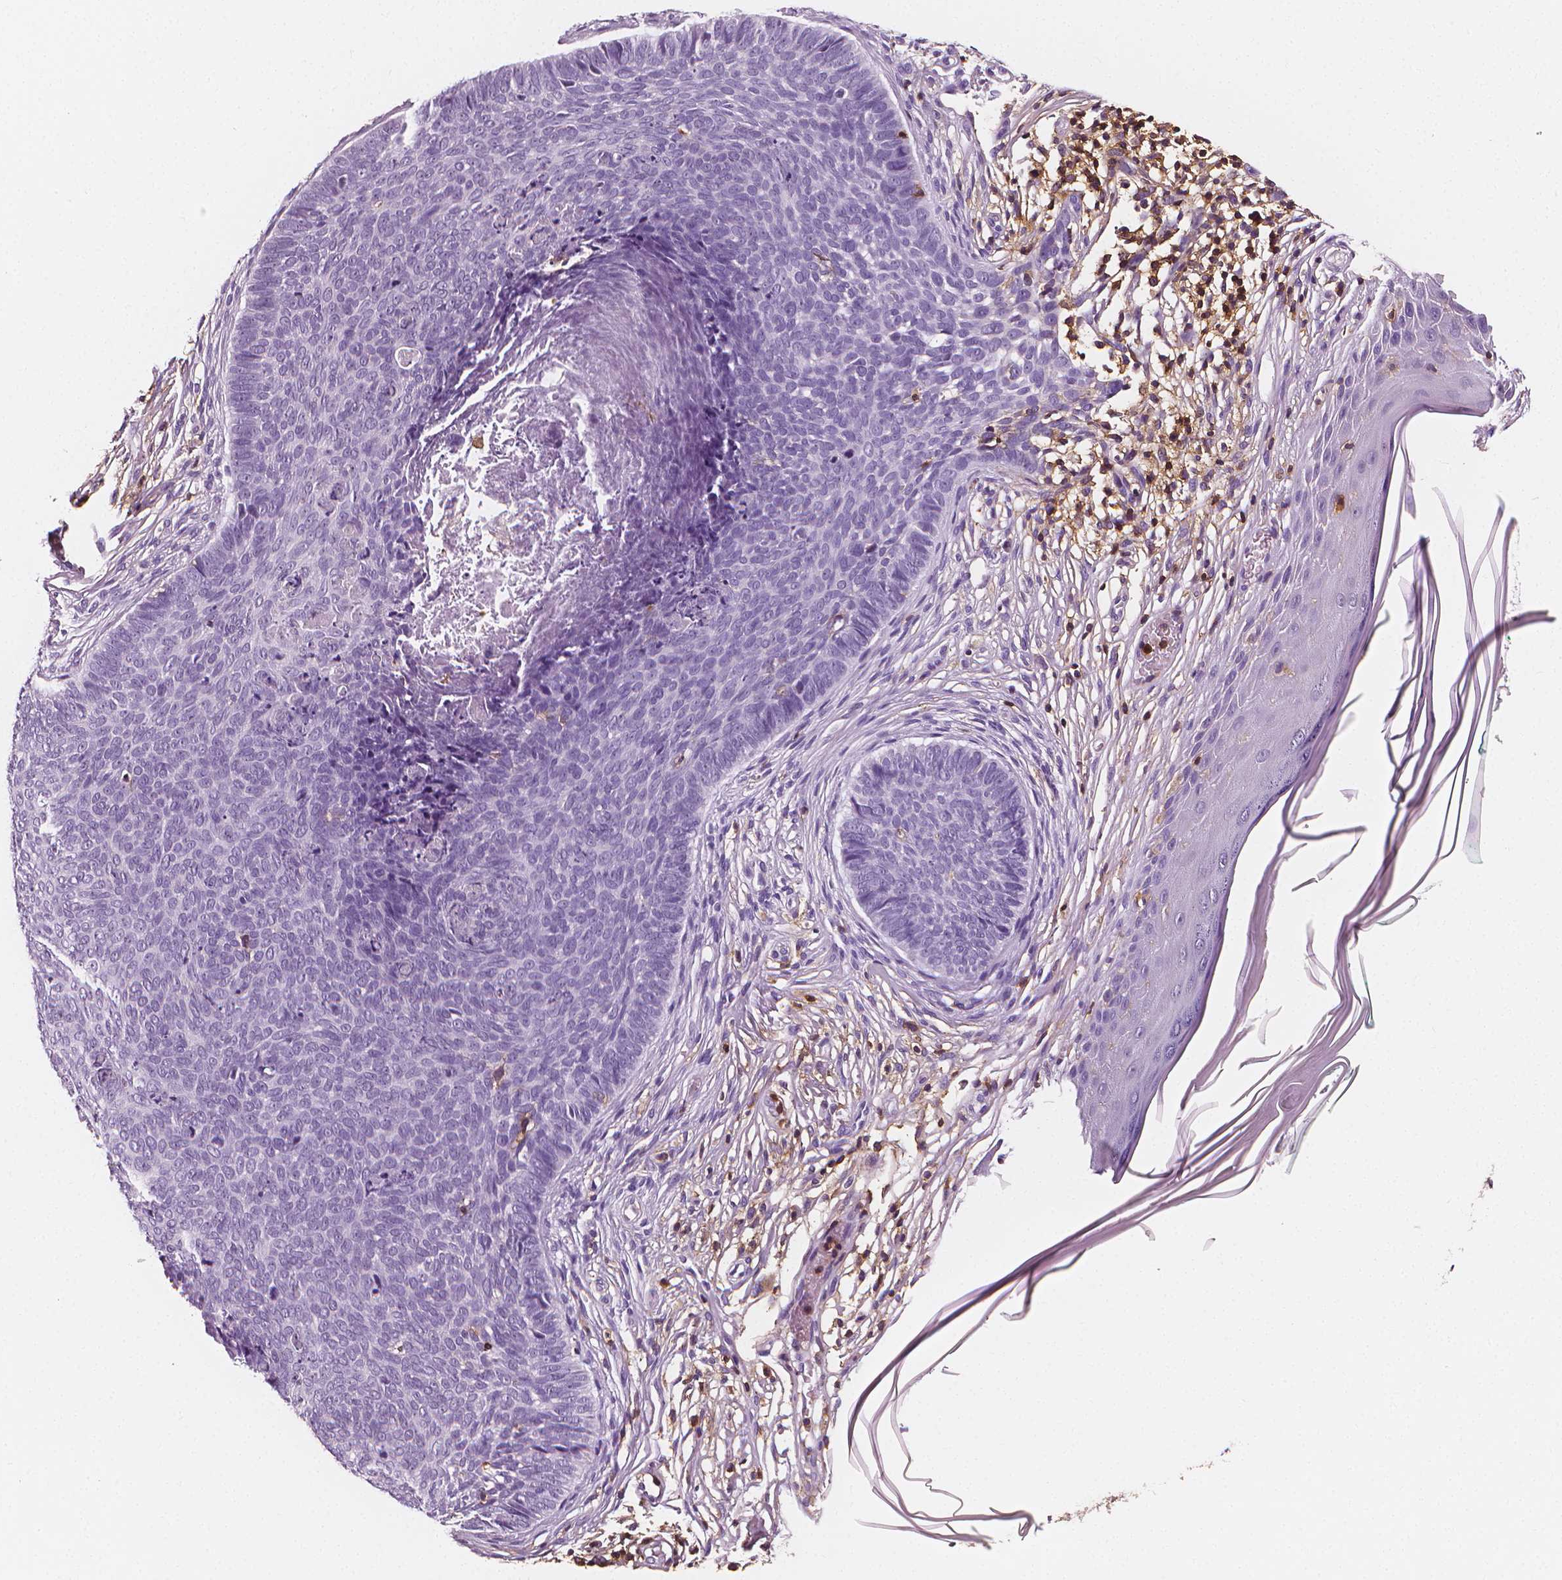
{"staining": {"intensity": "negative", "quantity": "none", "location": "none"}, "tissue": "skin cancer", "cell_type": "Tumor cells", "image_type": "cancer", "snomed": [{"axis": "morphology", "description": "Basal cell carcinoma"}, {"axis": "topography", "description": "Skin"}], "caption": "IHC image of neoplastic tissue: basal cell carcinoma (skin) stained with DAB (3,3'-diaminobenzidine) displays no significant protein expression in tumor cells.", "gene": "PTPRC", "patient": {"sex": "male", "age": 85}}